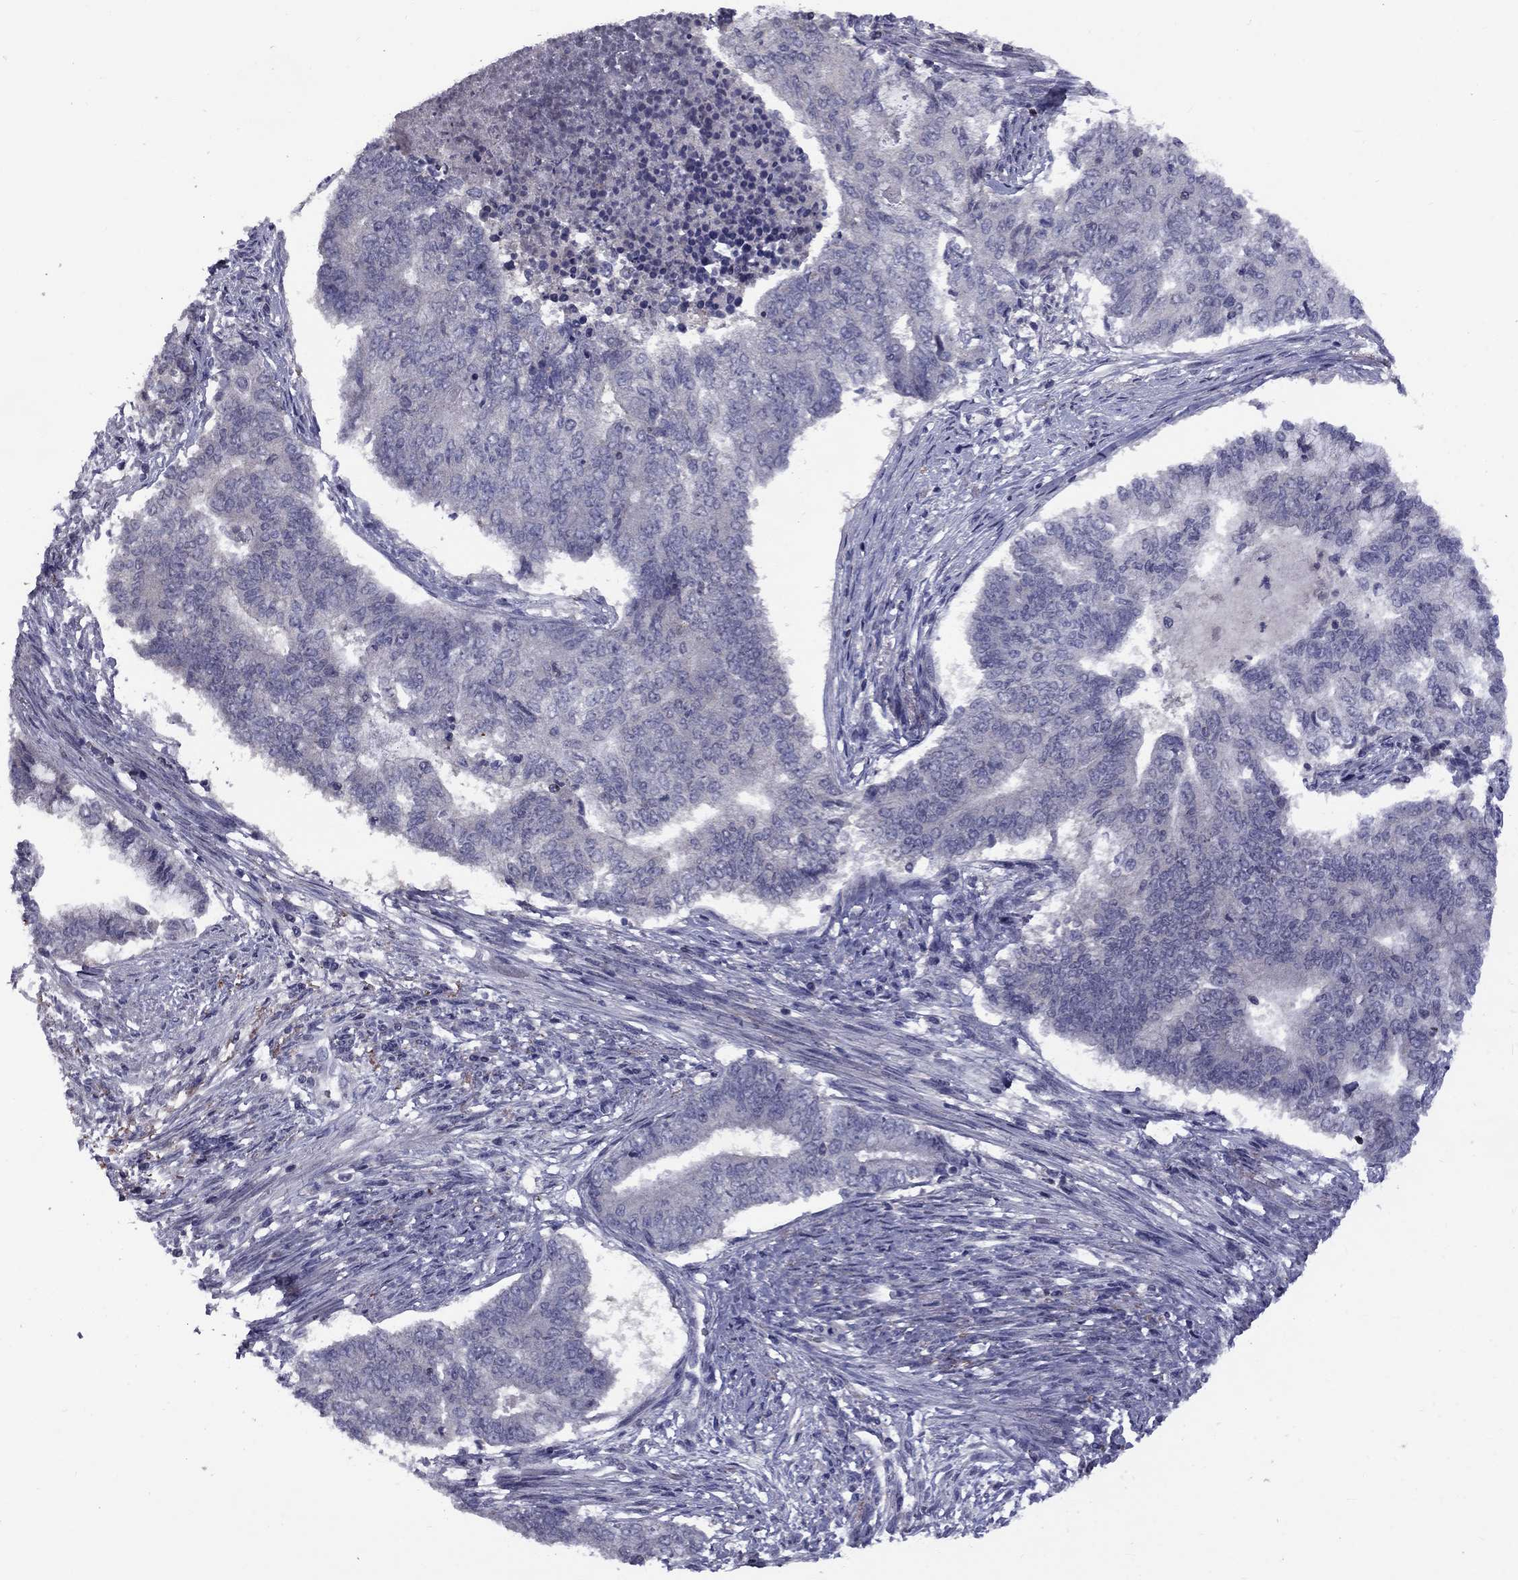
{"staining": {"intensity": "negative", "quantity": "none", "location": "none"}, "tissue": "endometrial cancer", "cell_type": "Tumor cells", "image_type": "cancer", "snomed": [{"axis": "morphology", "description": "Adenocarcinoma, NOS"}, {"axis": "topography", "description": "Endometrium"}], "caption": "This is an immunohistochemistry image of human endometrial cancer. There is no expression in tumor cells.", "gene": "SNTA1", "patient": {"sex": "female", "age": 65}}